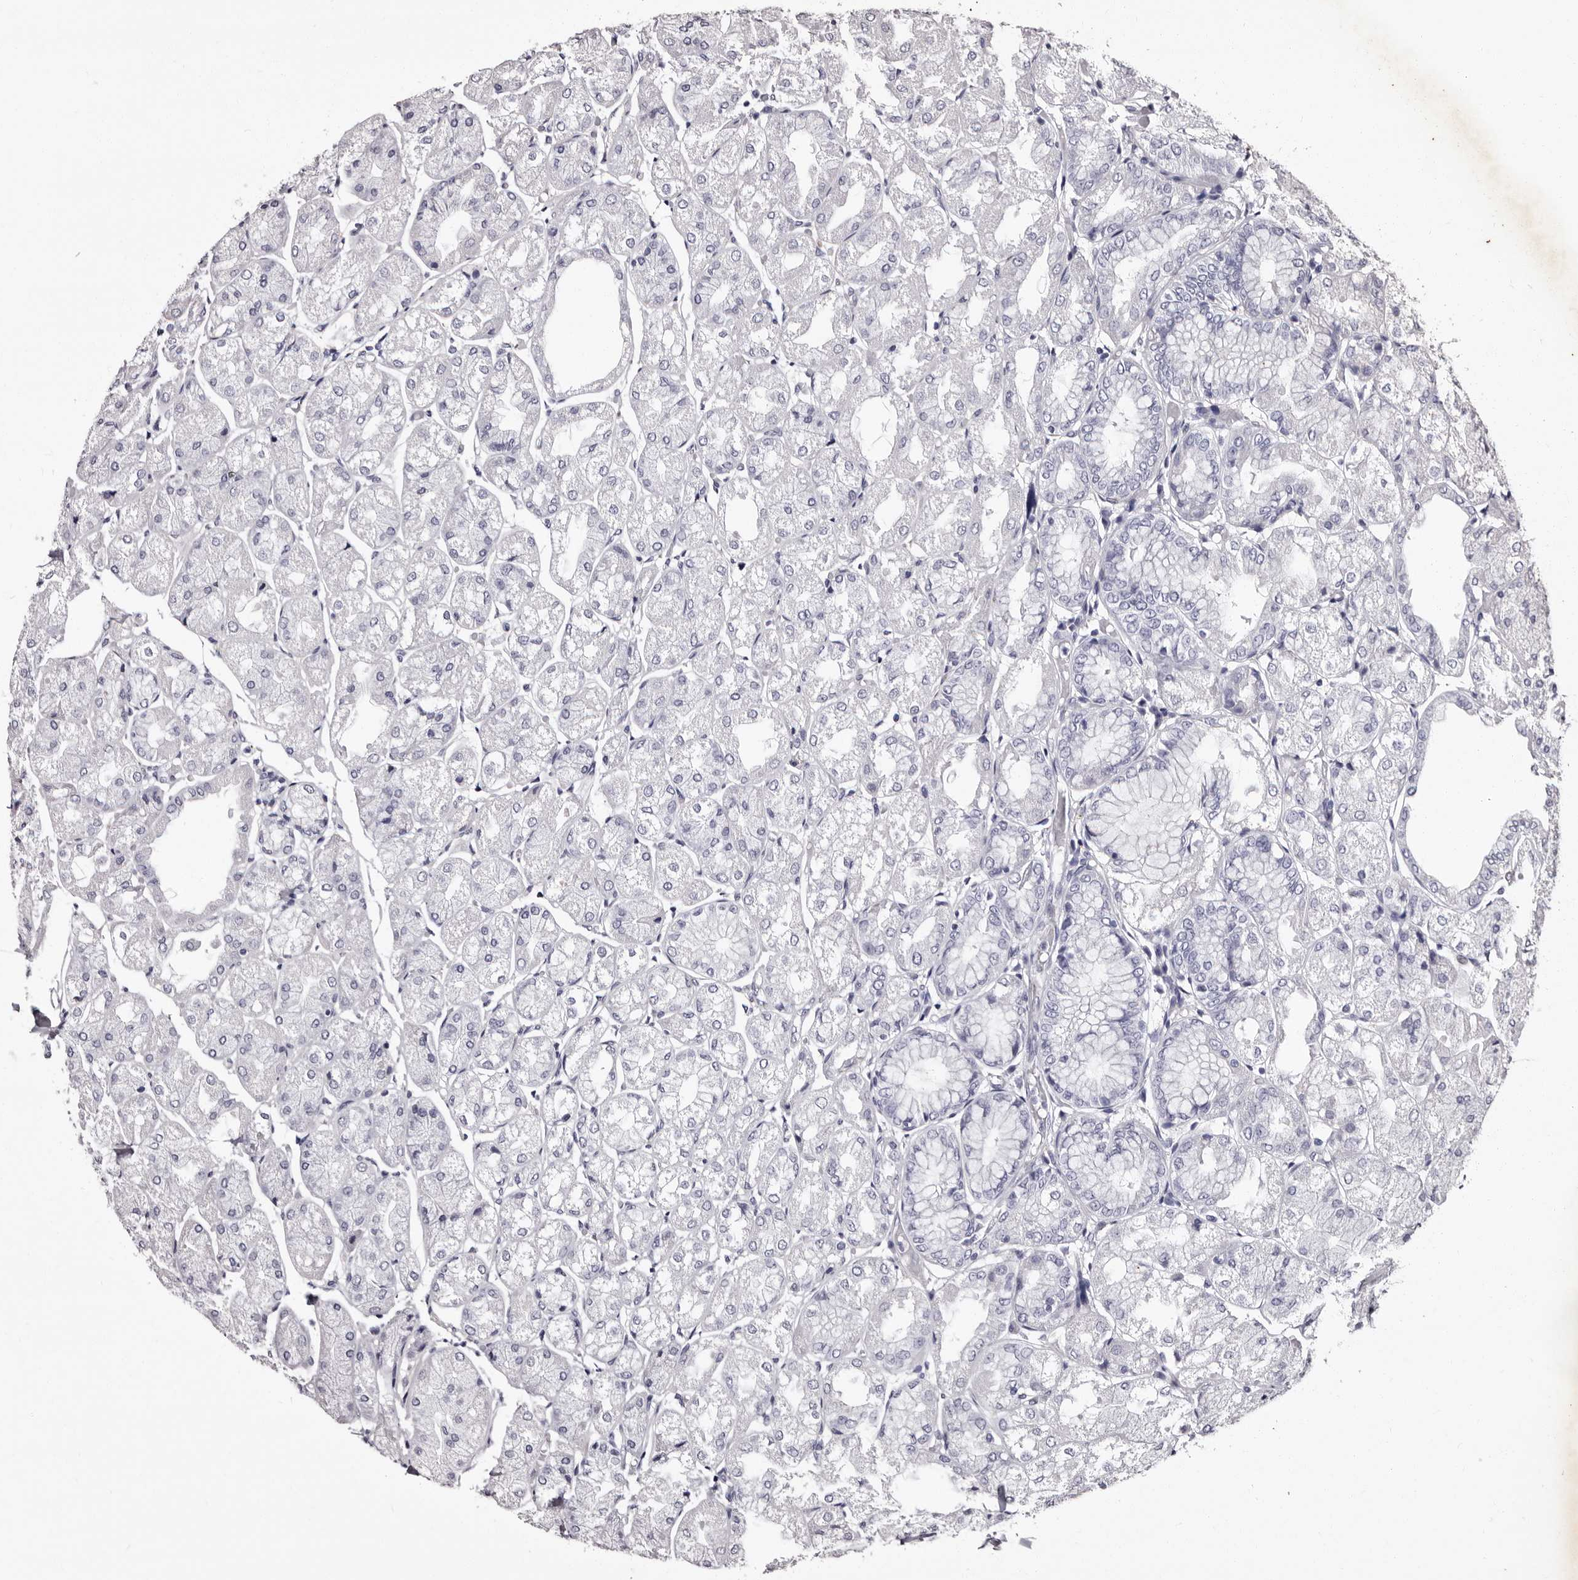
{"staining": {"intensity": "negative", "quantity": "none", "location": "none"}, "tissue": "stomach", "cell_type": "Glandular cells", "image_type": "normal", "snomed": [{"axis": "morphology", "description": "Normal tissue, NOS"}, {"axis": "topography", "description": "Stomach, upper"}], "caption": "Glandular cells show no significant expression in unremarkable stomach. The staining was performed using DAB (3,3'-diaminobenzidine) to visualize the protein expression in brown, while the nuclei were stained in blue with hematoxylin (Magnification: 20x).", "gene": "AUNIP", "patient": {"sex": "male", "age": 72}}